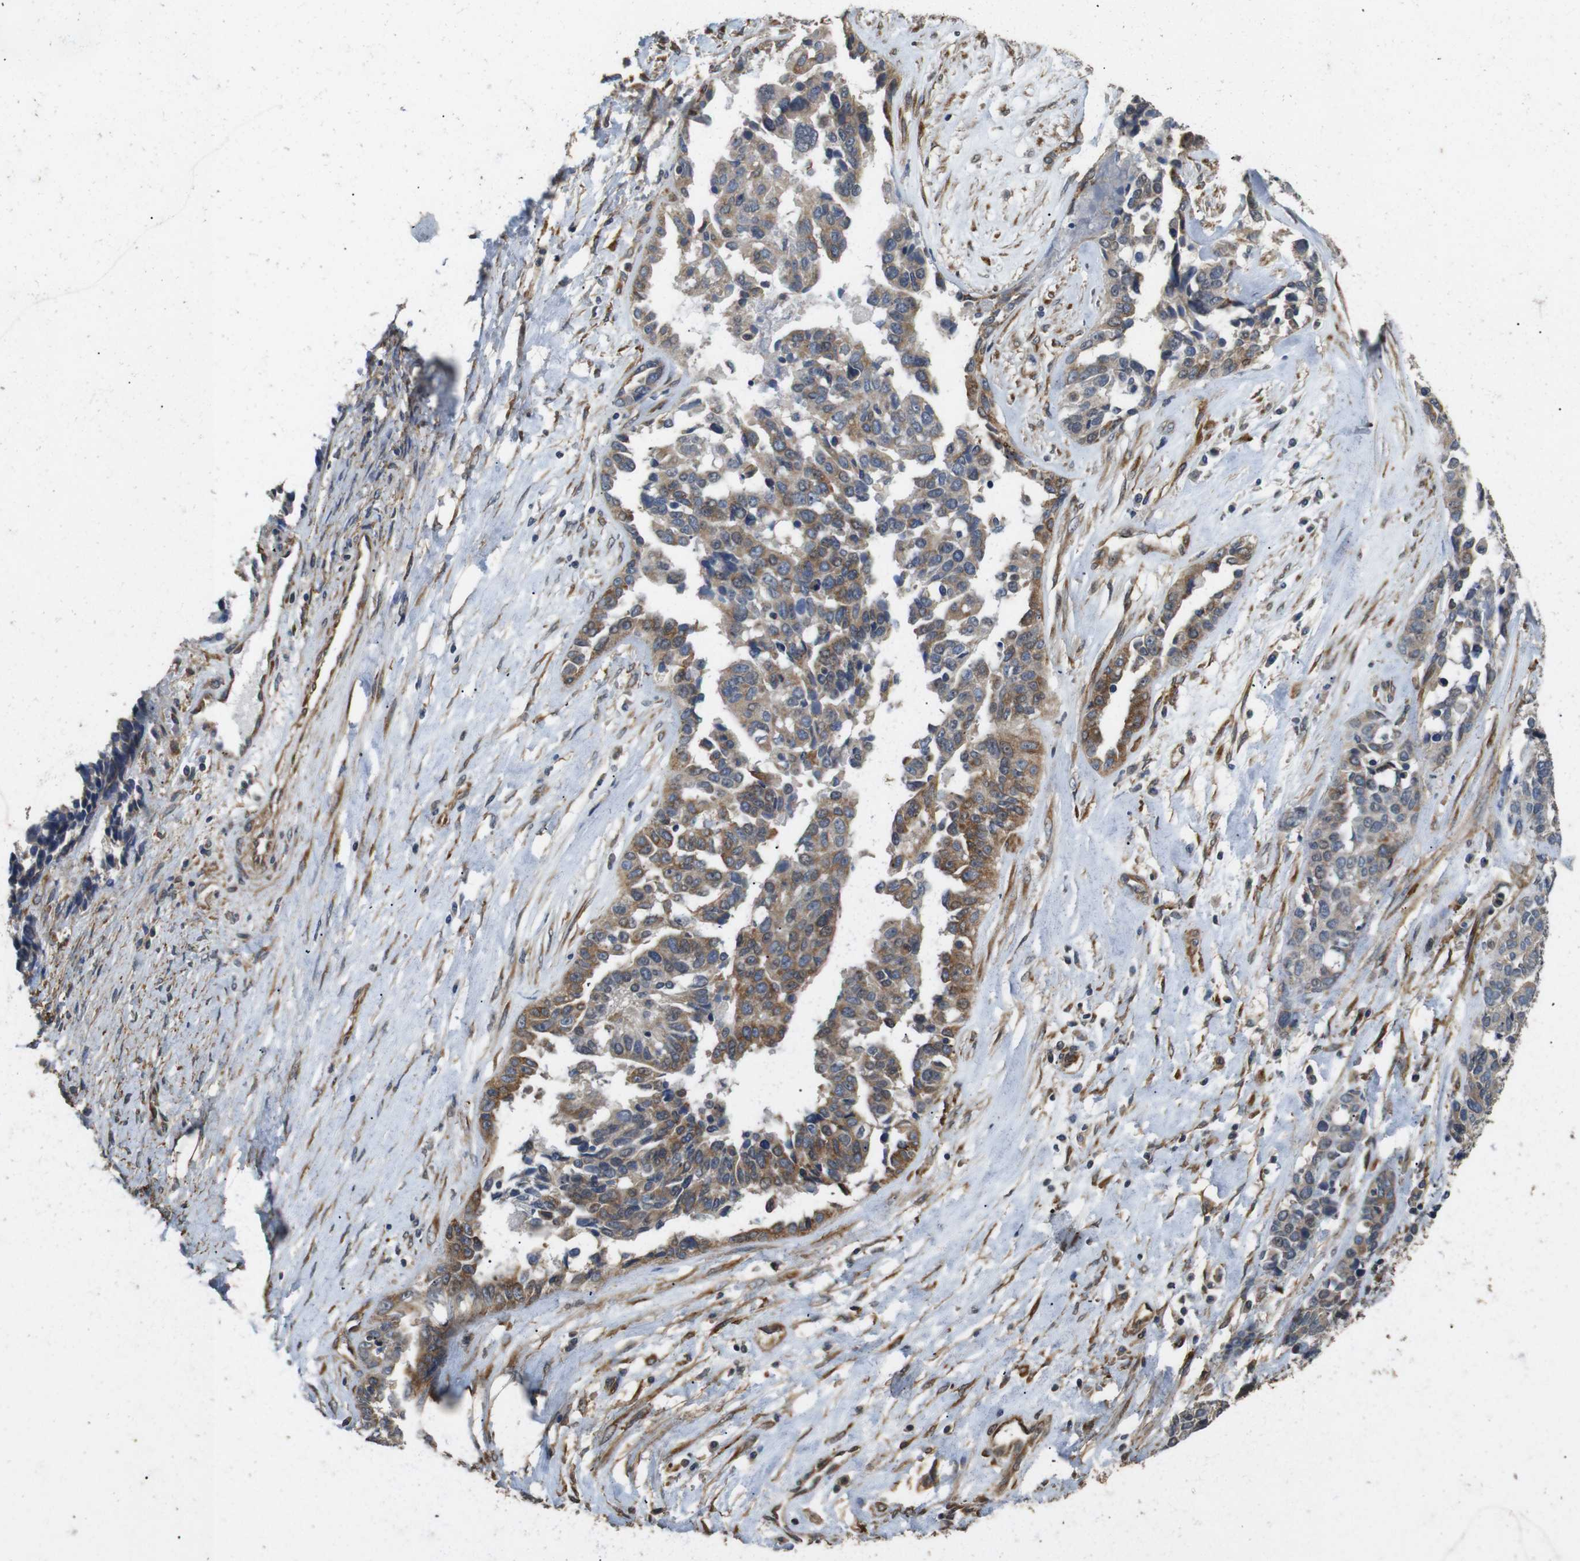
{"staining": {"intensity": "moderate", "quantity": ">75%", "location": "cytoplasmic/membranous"}, "tissue": "ovarian cancer", "cell_type": "Tumor cells", "image_type": "cancer", "snomed": [{"axis": "morphology", "description": "Cystadenocarcinoma, serous, NOS"}, {"axis": "topography", "description": "Ovary"}], "caption": "A high-resolution histopathology image shows immunohistochemistry staining of ovarian cancer, which demonstrates moderate cytoplasmic/membranous staining in approximately >75% of tumor cells.", "gene": "CNPY4", "patient": {"sex": "female", "age": 44}}